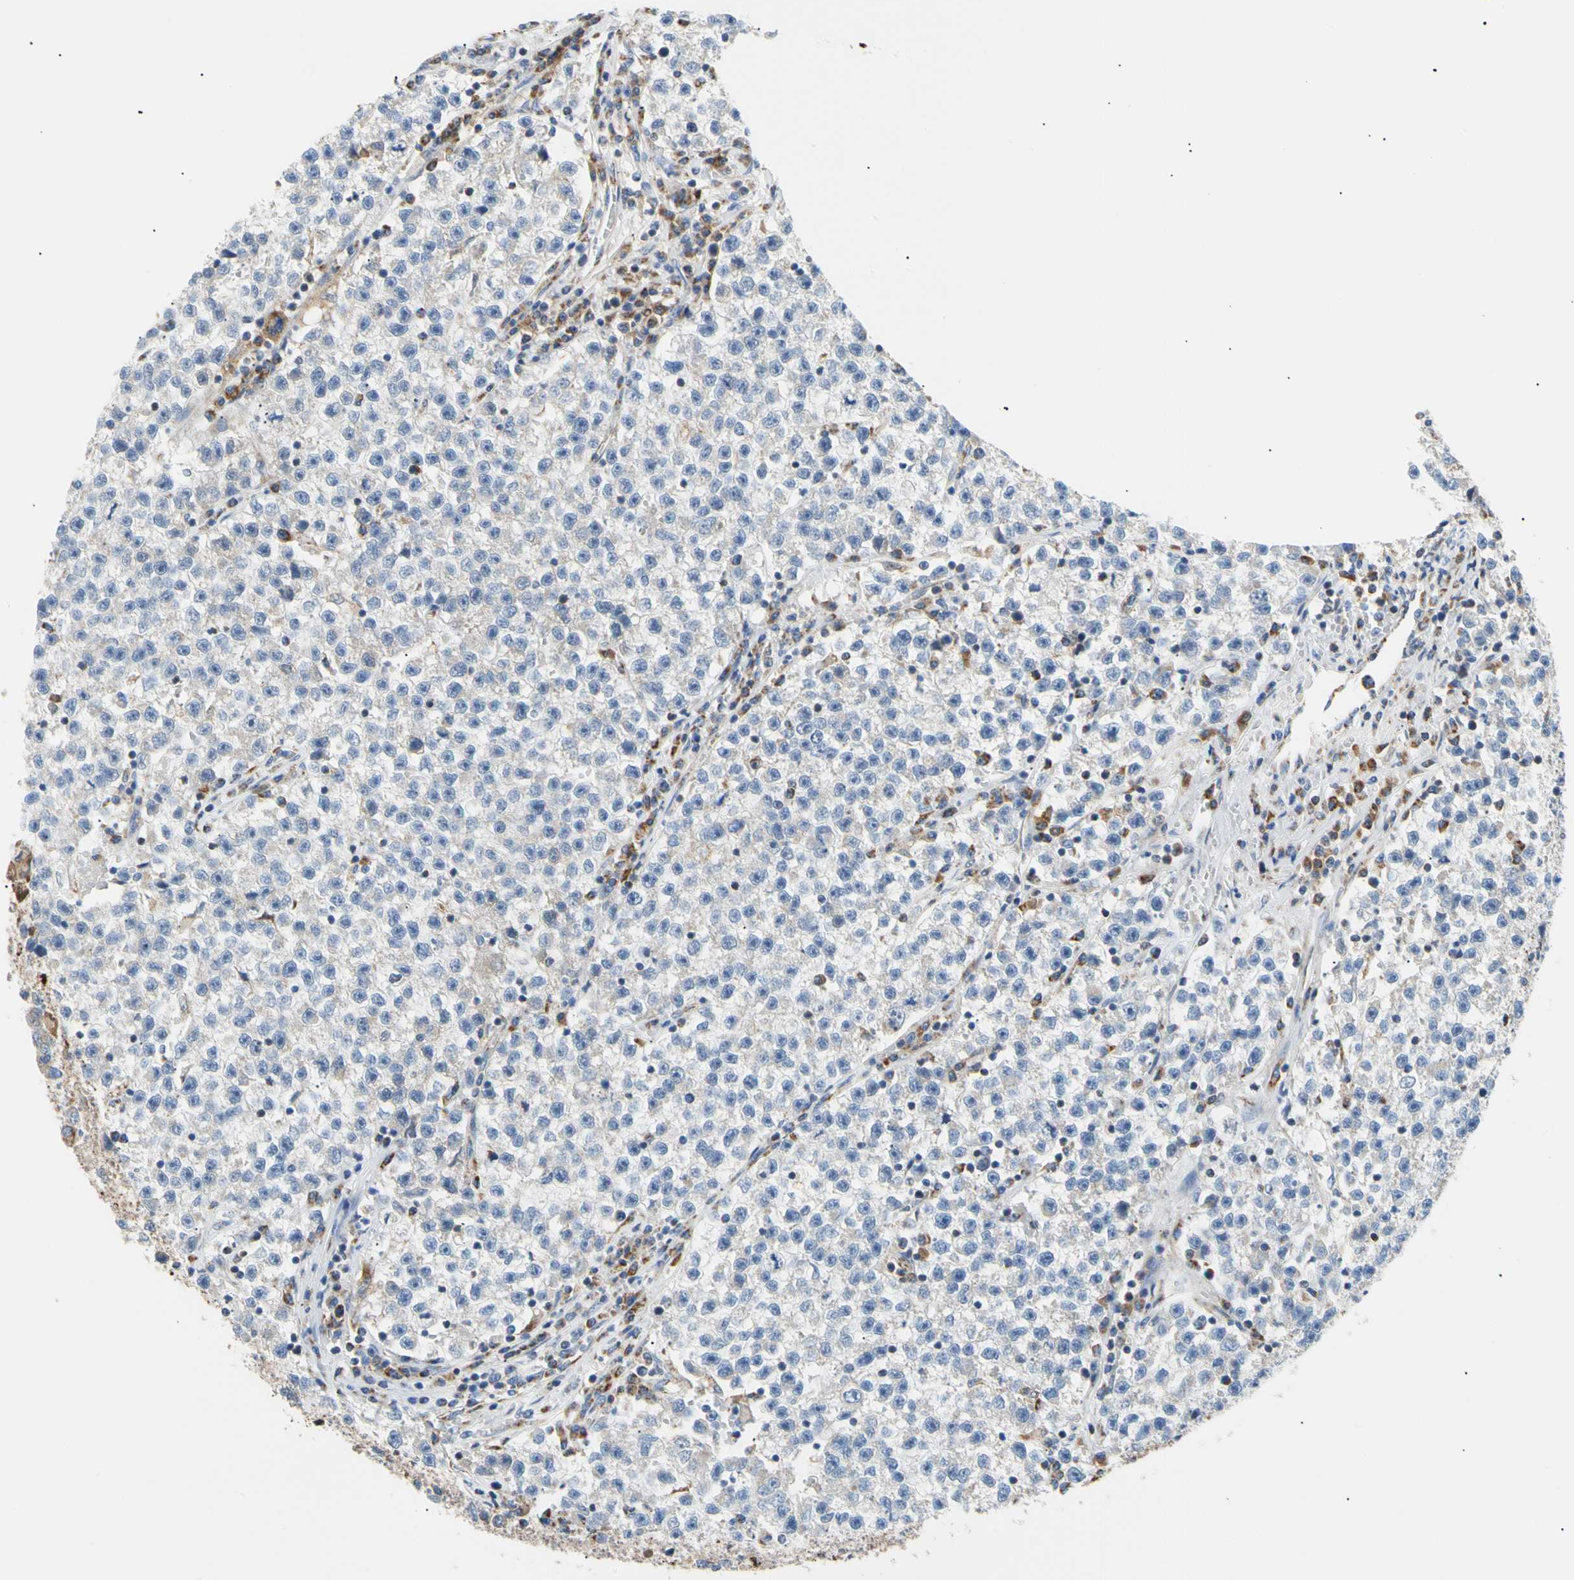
{"staining": {"intensity": "negative", "quantity": "none", "location": "none"}, "tissue": "testis cancer", "cell_type": "Tumor cells", "image_type": "cancer", "snomed": [{"axis": "morphology", "description": "Seminoma, NOS"}, {"axis": "topography", "description": "Testis"}], "caption": "Immunohistochemical staining of testis cancer (seminoma) shows no significant staining in tumor cells.", "gene": "ACAT1", "patient": {"sex": "male", "age": 22}}